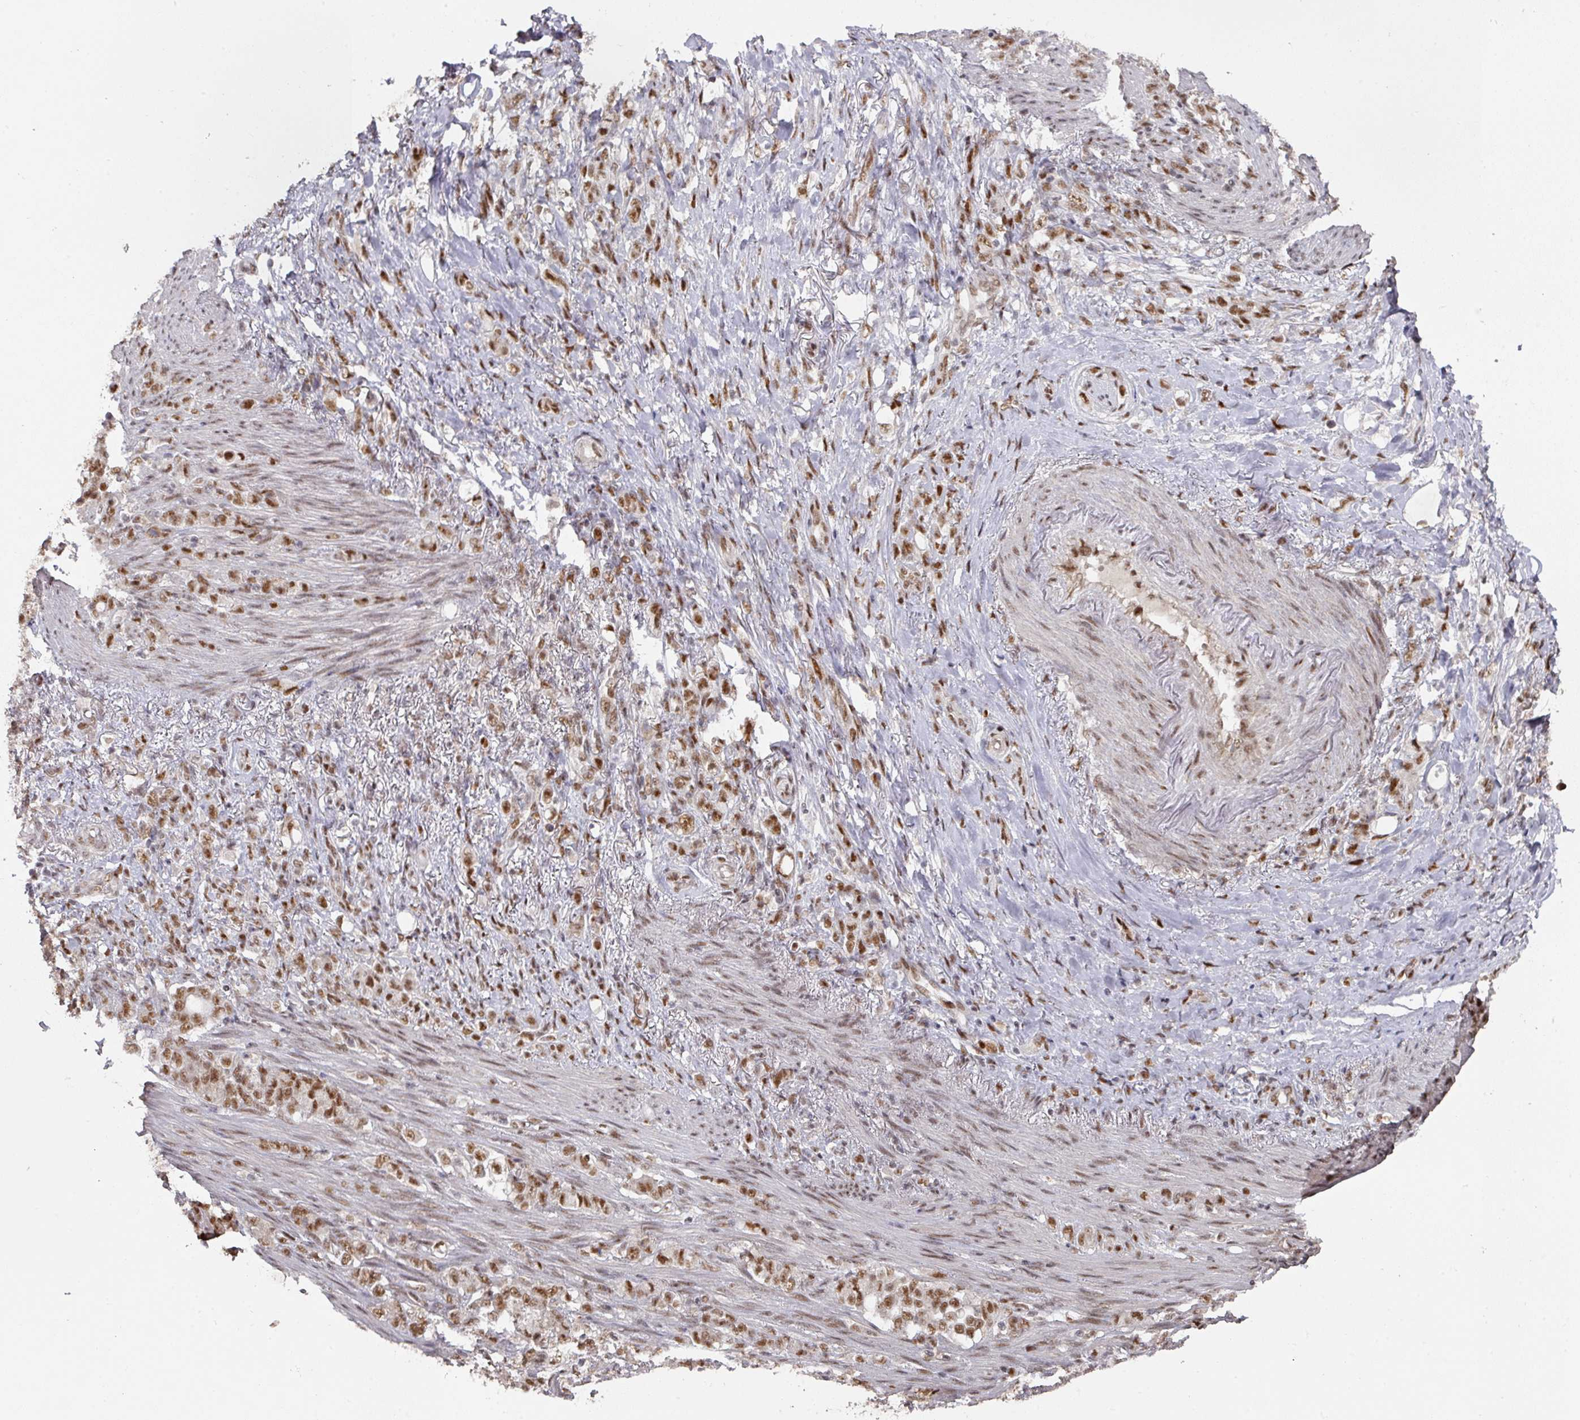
{"staining": {"intensity": "moderate", "quantity": ">75%", "location": "nuclear"}, "tissue": "stomach cancer", "cell_type": "Tumor cells", "image_type": "cancer", "snomed": [{"axis": "morphology", "description": "Adenocarcinoma, NOS"}, {"axis": "topography", "description": "Stomach"}], "caption": "DAB immunohistochemical staining of adenocarcinoma (stomach) reveals moderate nuclear protein positivity in about >75% of tumor cells. The staining was performed using DAB to visualize the protein expression in brown, while the nuclei were stained in blue with hematoxylin (Magnification: 20x).", "gene": "MEPCE", "patient": {"sex": "female", "age": 79}}